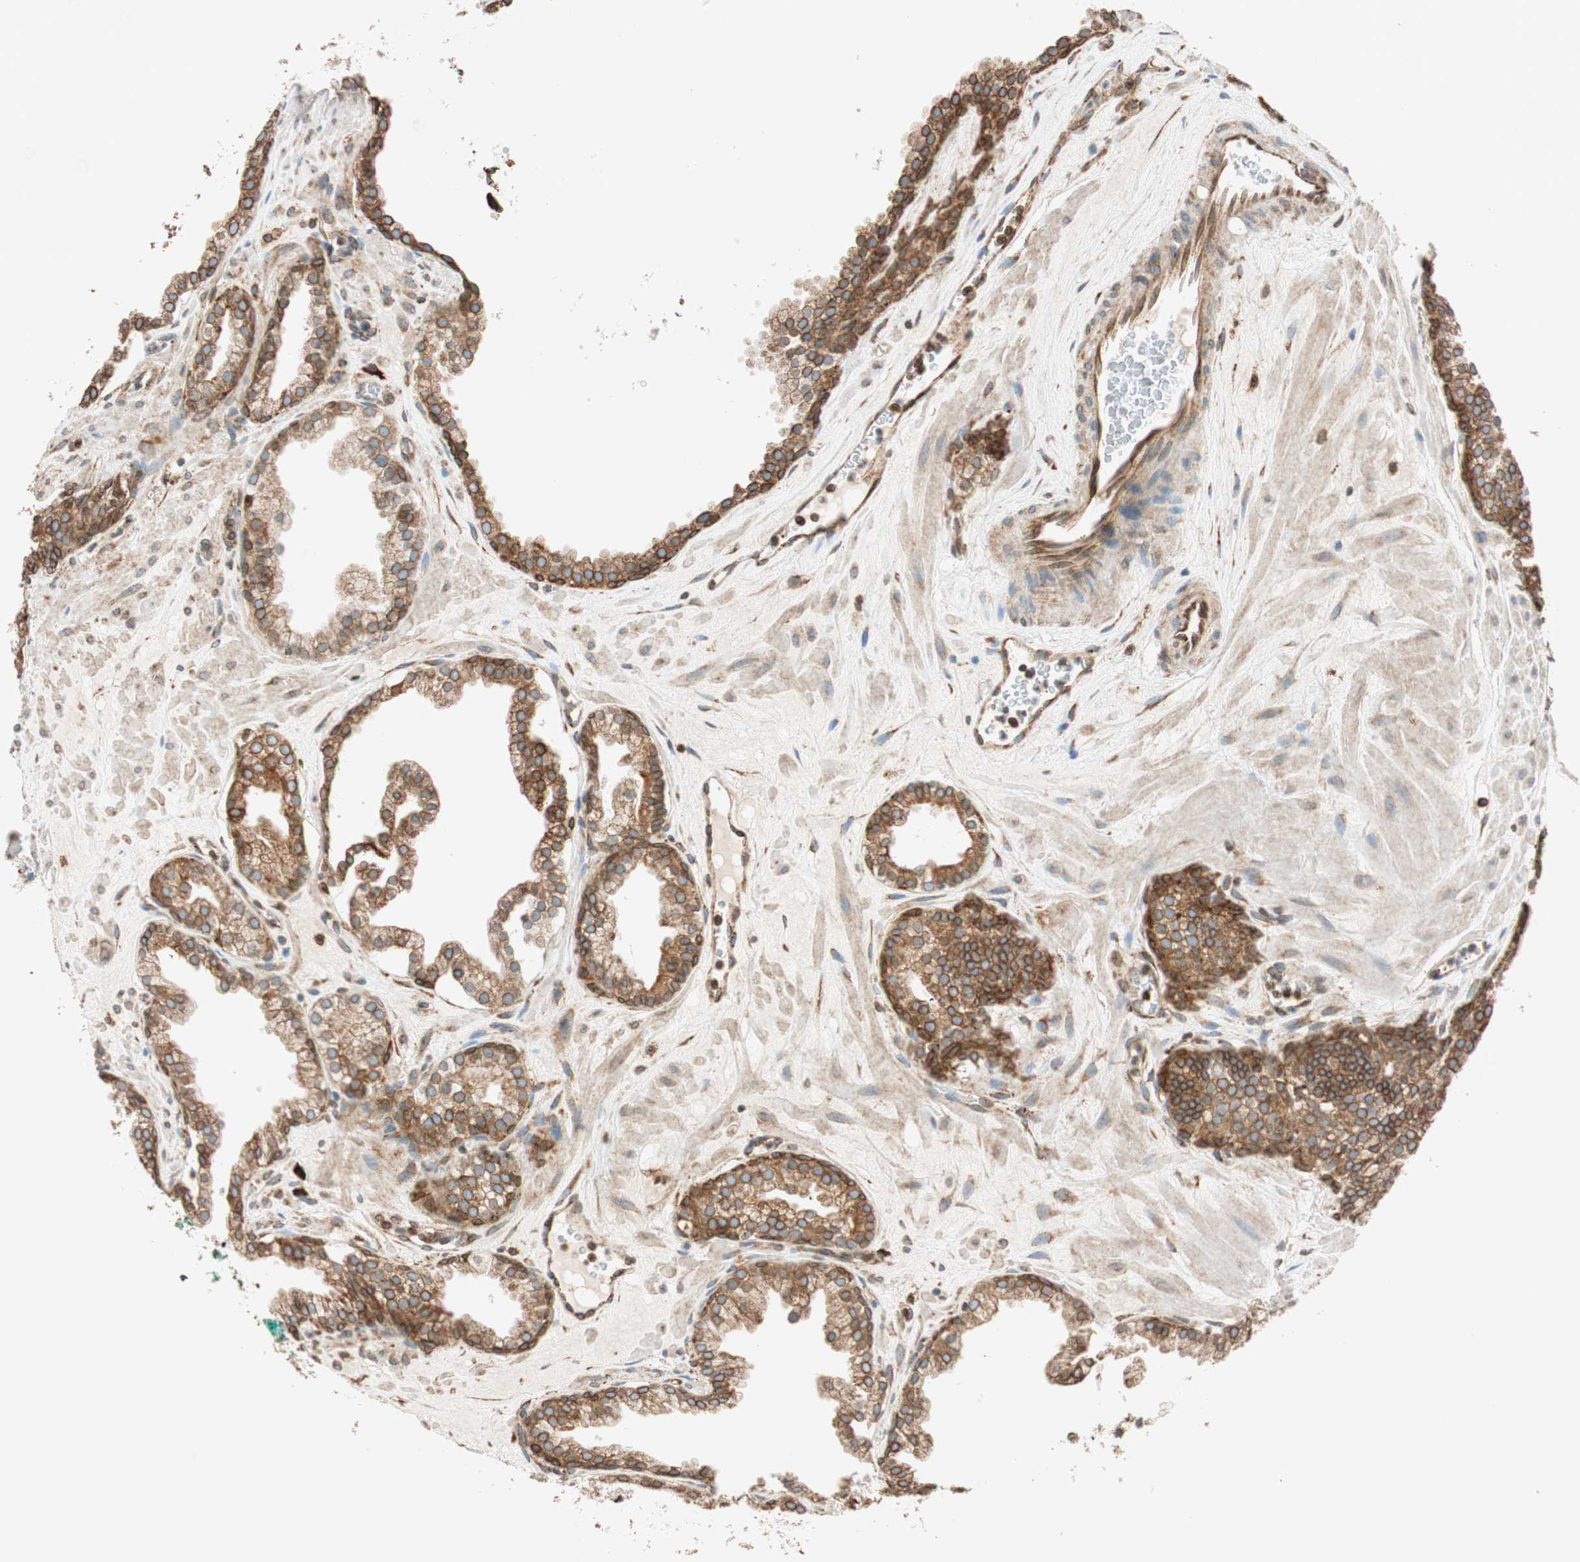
{"staining": {"intensity": "moderate", "quantity": ">75%", "location": "cytoplasmic/membranous"}, "tissue": "prostate cancer", "cell_type": "Tumor cells", "image_type": "cancer", "snomed": [{"axis": "morphology", "description": "Adenocarcinoma, Low grade"}, {"axis": "topography", "description": "Prostate"}], "caption": "This photomicrograph exhibits prostate cancer (adenocarcinoma (low-grade)) stained with IHC to label a protein in brown. The cytoplasmic/membranous of tumor cells show moderate positivity for the protein. Nuclei are counter-stained blue.", "gene": "PRKCSH", "patient": {"sex": "male", "age": 57}}